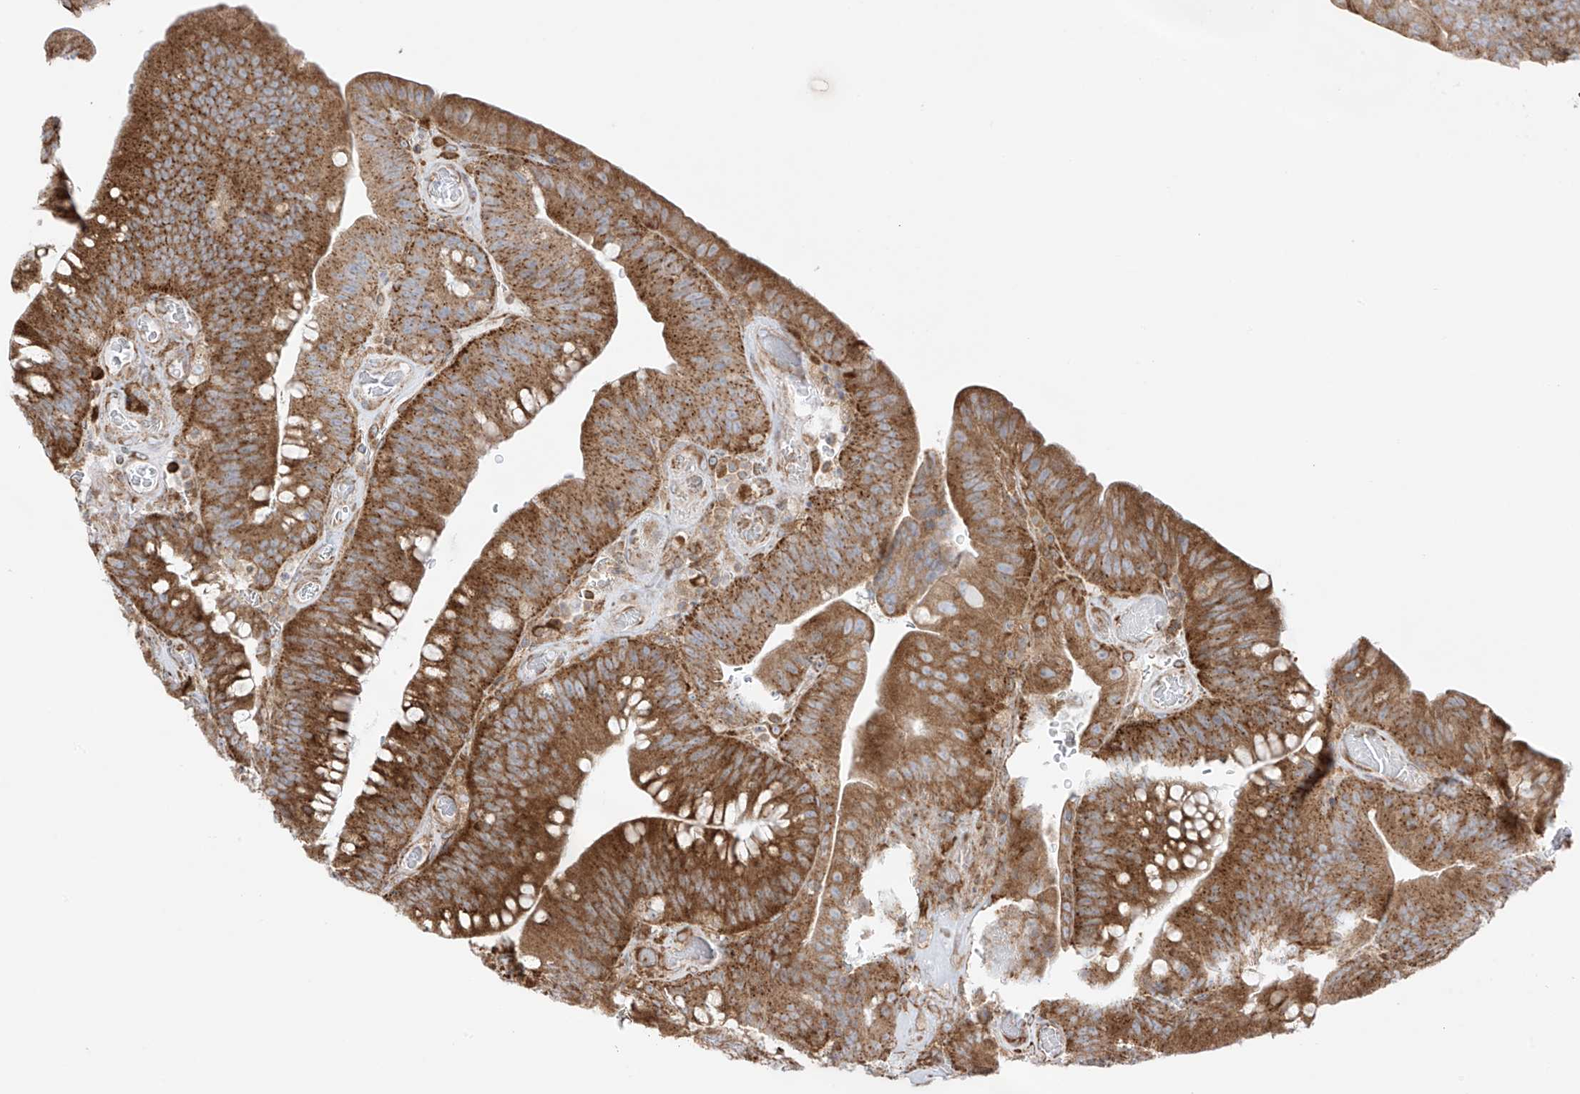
{"staining": {"intensity": "strong", "quantity": ">75%", "location": "cytoplasmic/membranous"}, "tissue": "colorectal cancer", "cell_type": "Tumor cells", "image_type": "cancer", "snomed": [{"axis": "morphology", "description": "Normal tissue, NOS"}, {"axis": "topography", "description": "Colon"}], "caption": "The image demonstrates immunohistochemical staining of colorectal cancer. There is strong cytoplasmic/membranous staining is appreciated in approximately >75% of tumor cells.", "gene": "XKR3", "patient": {"sex": "female", "age": 82}}